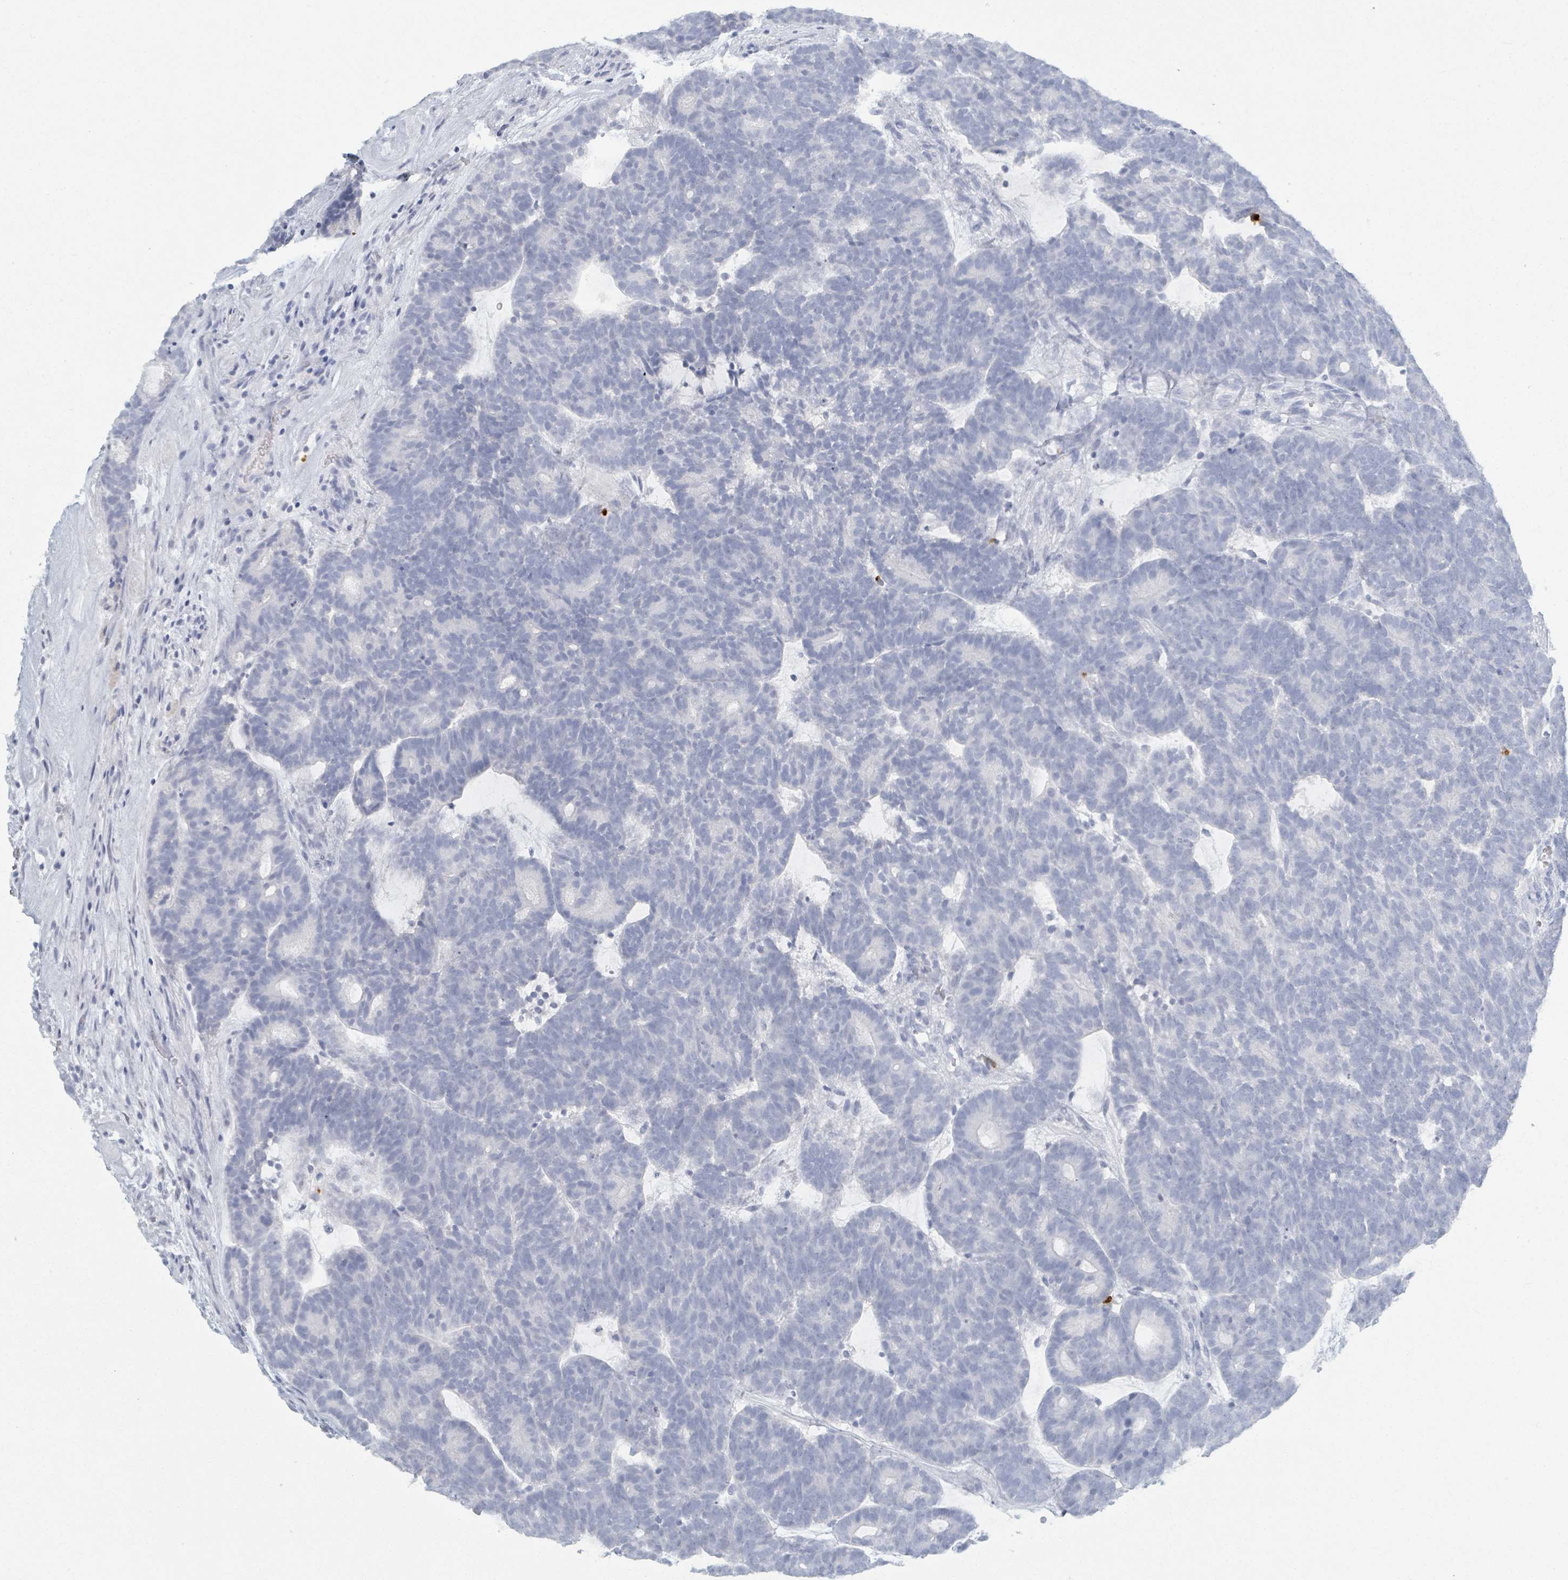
{"staining": {"intensity": "negative", "quantity": "none", "location": "none"}, "tissue": "head and neck cancer", "cell_type": "Tumor cells", "image_type": "cancer", "snomed": [{"axis": "morphology", "description": "Adenocarcinoma, NOS"}, {"axis": "topography", "description": "Head-Neck"}], "caption": "Immunohistochemistry histopathology image of neoplastic tissue: human adenocarcinoma (head and neck) stained with DAB (3,3'-diaminobenzidine) displays no significant protein expression in tumor cells.", "gene": "DEFA4", "patient": {"sex": "female", "age": 81}}